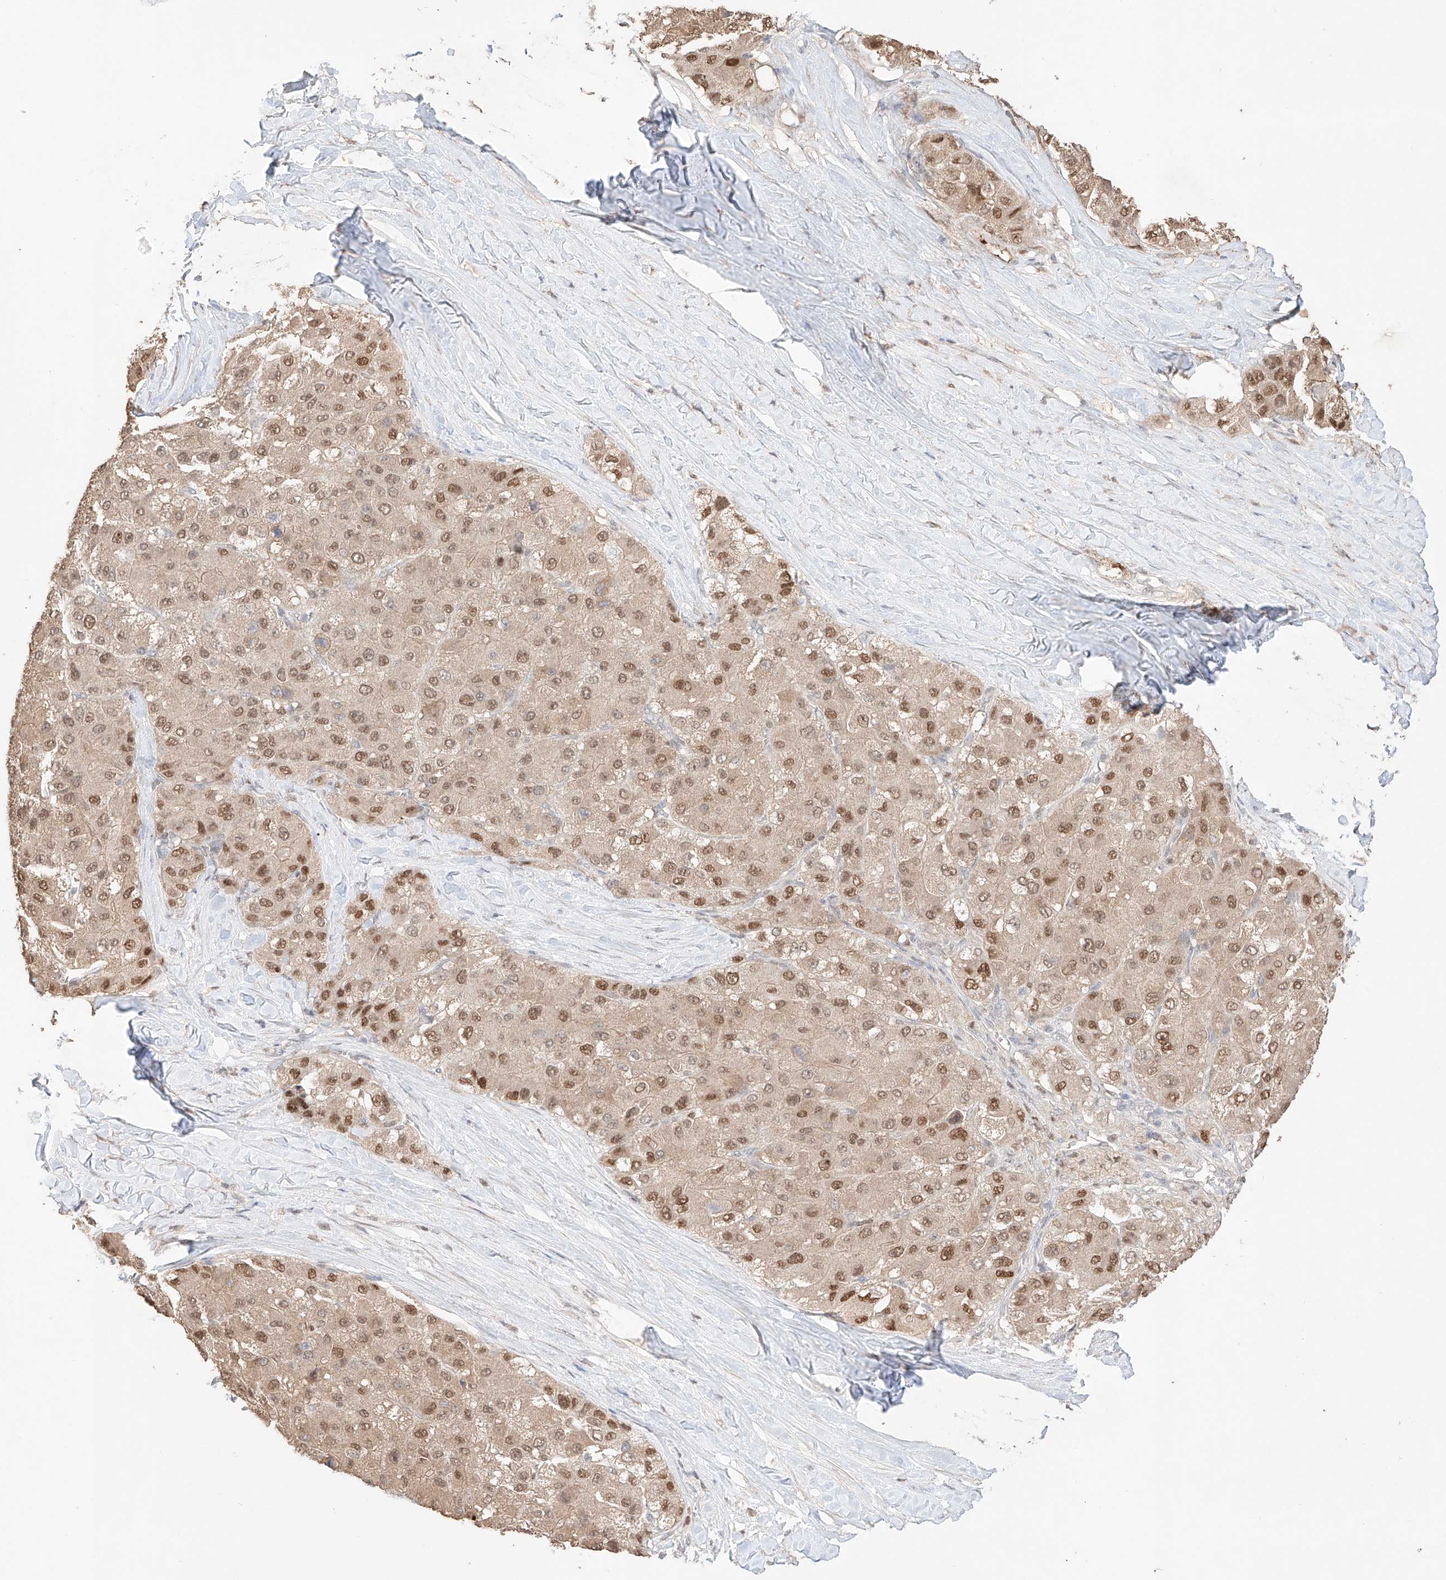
{"staining": {"intensity": "moderate", "quantity": ">75%", "location": "cytoplasmic/membranous,nuclear"}, "tissue": "liver cancer", "cell_type": "Tumor cells", "image_type": "cancer", "snomed": [{"axis": "morphology", "description": "Carcinoma, Hepatocellular, NOS"}, {"axis": "topography", "description": "Liver"}], "caption": "Immunohistochemistry micrograph of human liver cancer stained for a protein (brown), which reveals medium levels of moderate cytoplasmic/membranous and nuclear expression in about >75% of tumor cells.", "gene": "APIP", "patient": {"sex": "male", "age": 80}}